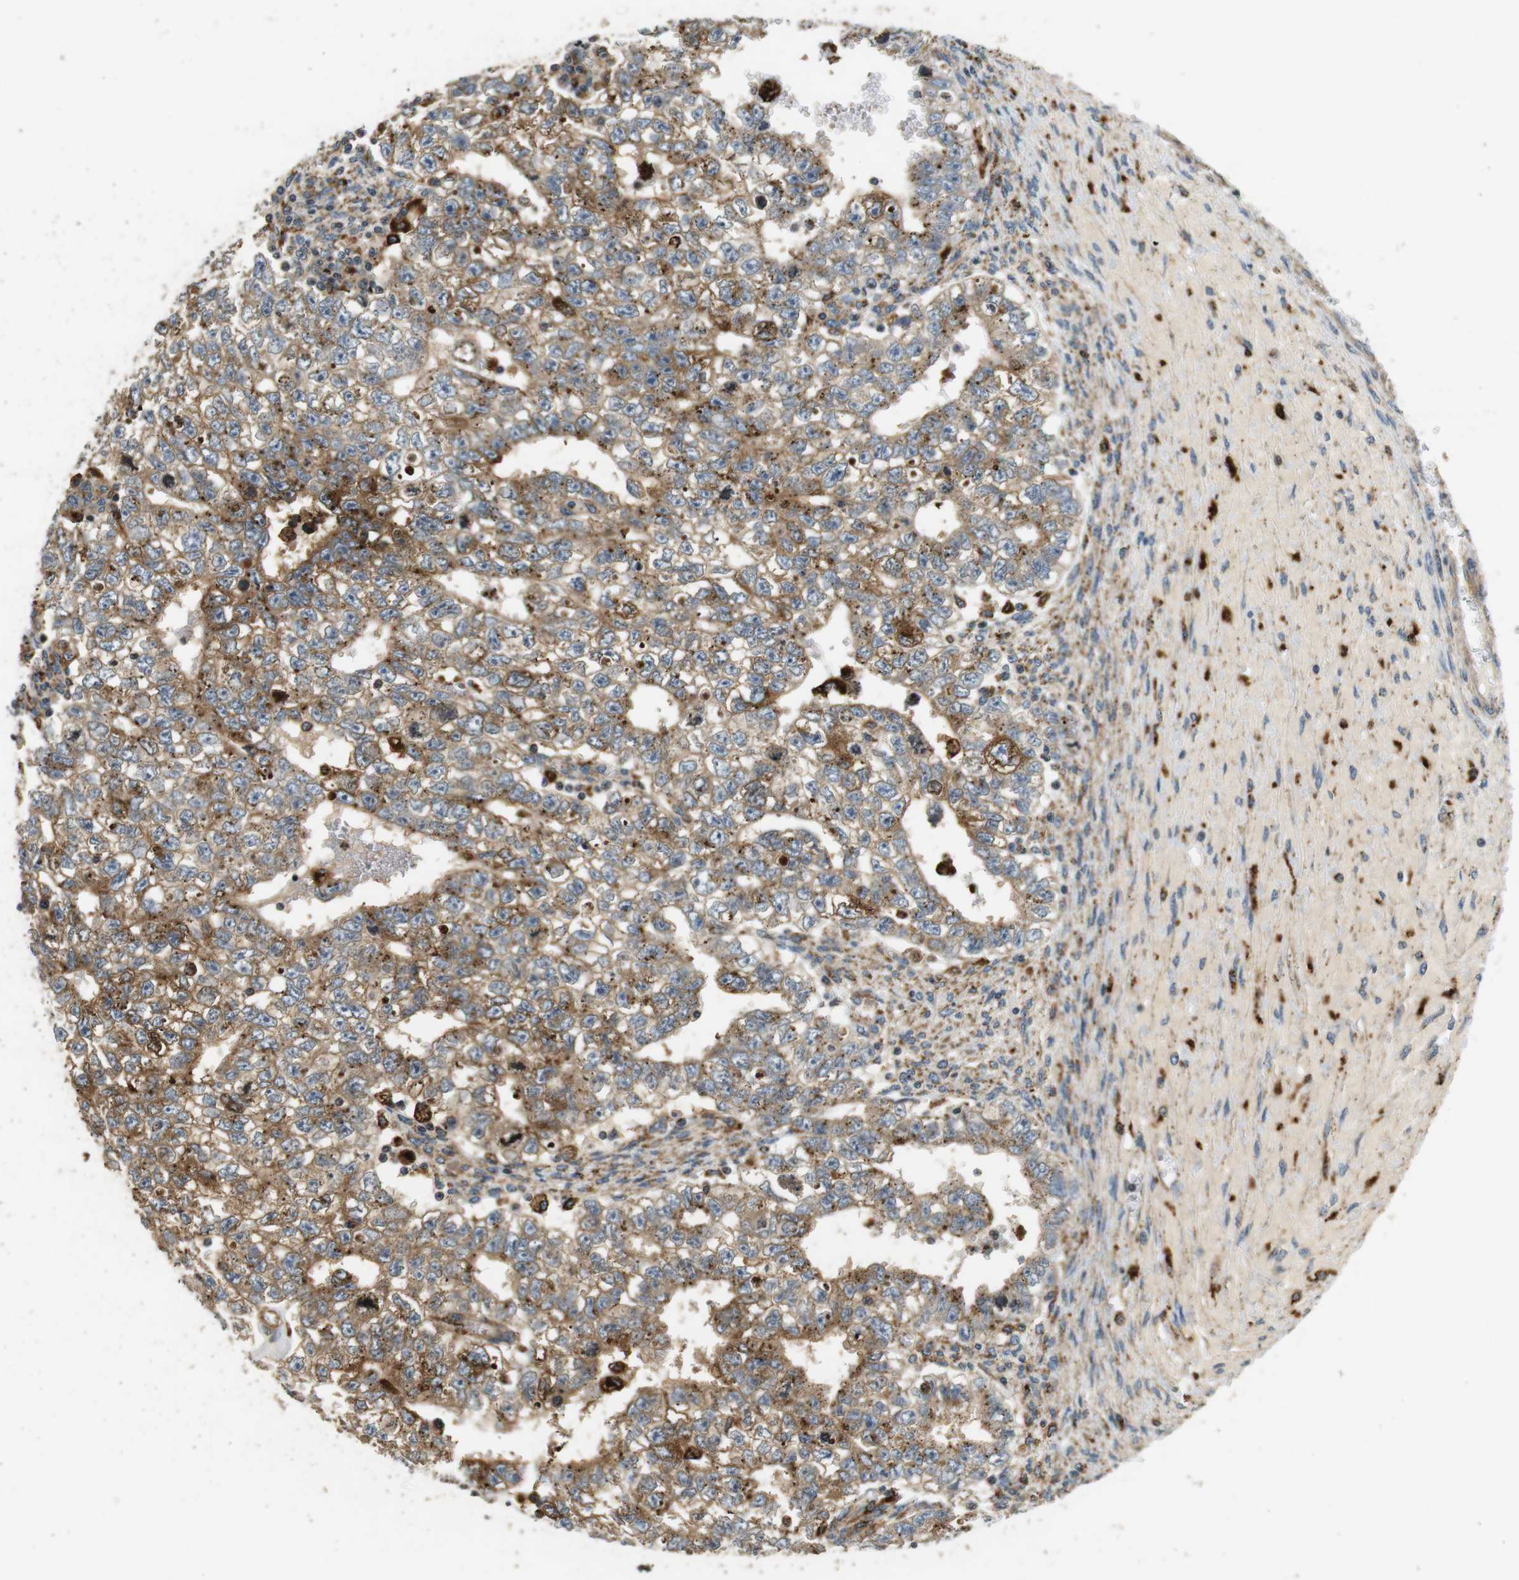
{"staining": {"intensity": "moderate", "quantity": ">75%", "location": "cytoplasmic/membranous"}, "tissue": "testis cancer", "cell_type": "Tumor cells", "image_type": "cancer", "snomed": [{"axis": "morphology", "description": "Seminoma, NOS"}, {"axis": "morphology", "description": "Carcinoma, Embryonal, NOS"}, {"axis": "topography", "description": "Testis"}], "caption": "Human testis cancer (embryonal carcinoma) stained with a brown dye reveals moderate cytoplasmic/membranous positive expression in approximately >75% of tumor cells.", "gene": "TXNRD1", "patient": {"sex": "male", "age": 38}}